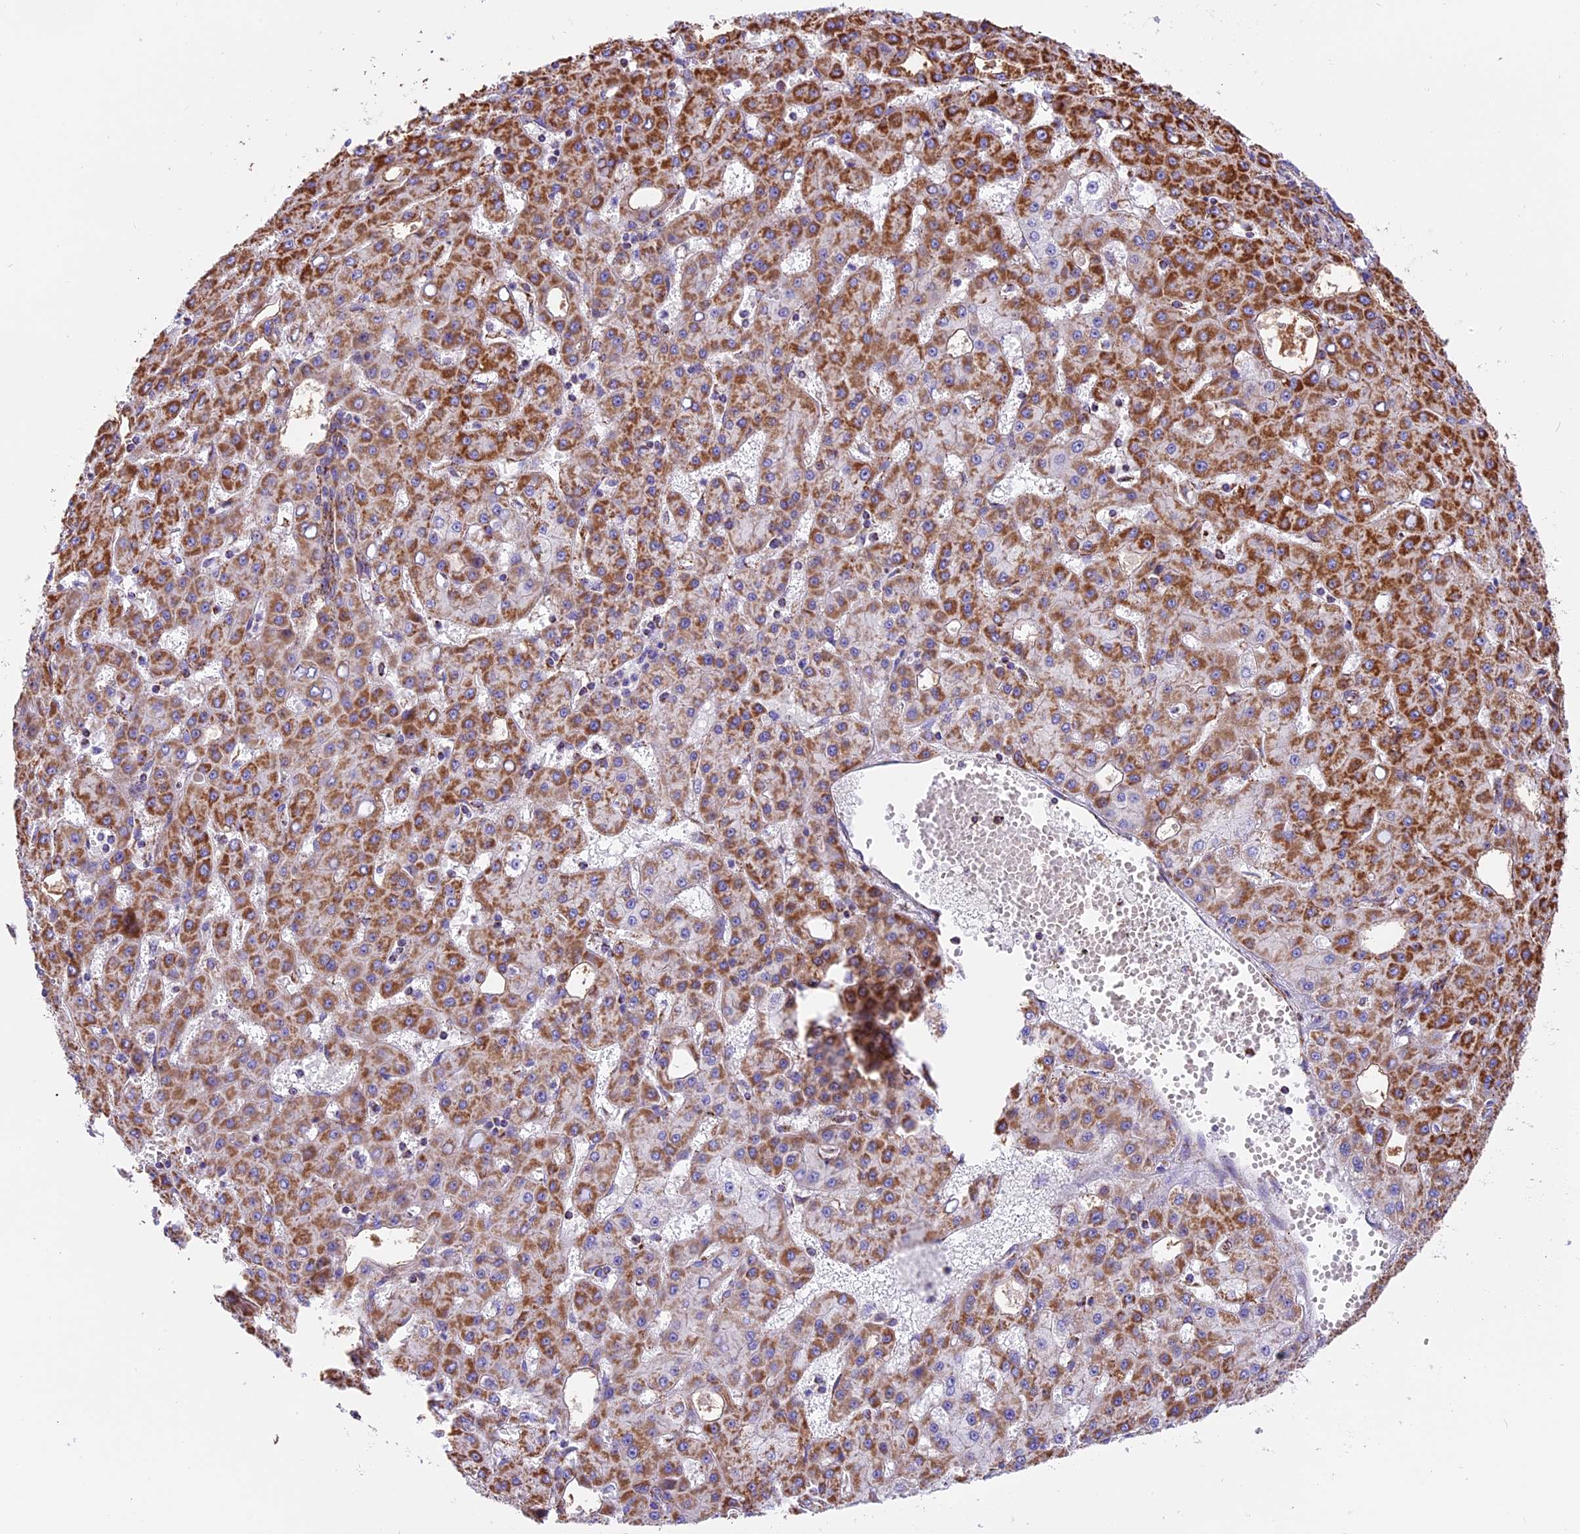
{"staining": {"intensity": "moderate", "quantity": ">75%", "location": "cytoplasmic/membranous"}, "tissue": "liver cancer", "cell_type": "Tumor cells", "image_type": "cancer", "snomed": [{"axis": "morphology", "description": "Carcinoma, Hepatocellular, NOS"}, {"axis": "topography", "description": "Liver"}], "caption": "Protein expression by immunohistochemistry (IHC) reveals moderate cytoplasmic/membranous positivity in approximately >75% of tumor cells in hepatocellular carcinoma (liver).", "gene": "NDUFA8", "patient": {"sex": "male", "age": 47}}